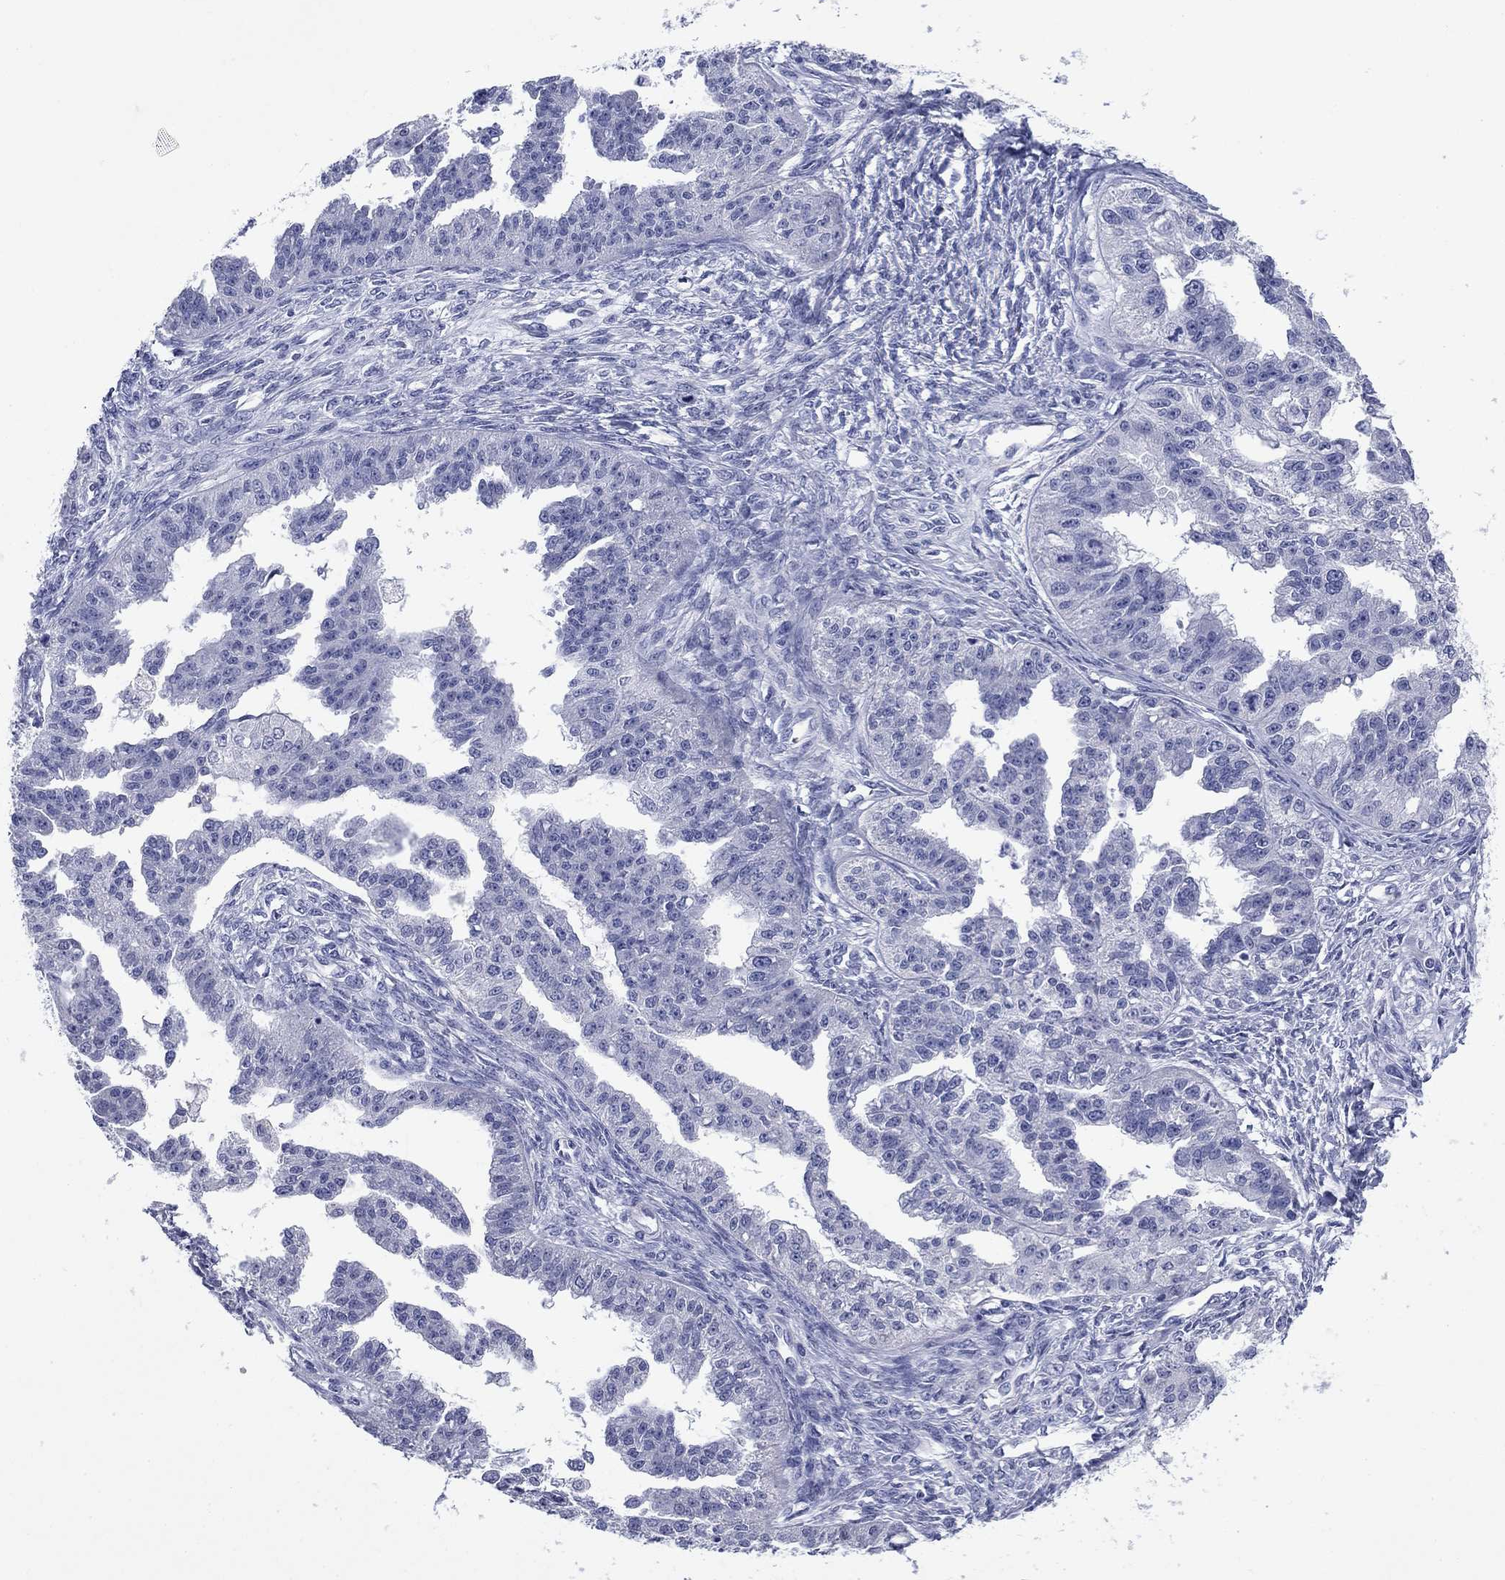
{"staining": {"intensity": "negative", "quantity": "none", "location": "none"}, "tissue": "ovarian cancer", "cell_type": "Tumor cells", "image_type": "cancer", "snomed": [{"axis": "morphology", "description": "Cystadenocarcinoma, serous, NOS"}, {"axis": "topography", "description": "Ovary"}], "caption": "Image shows no protein staining in tumor cells of ovarian serous cystadenocarcinoma tissue.", "gene": "PRKCG", "patient": {"sex": "female", "age": 58}}